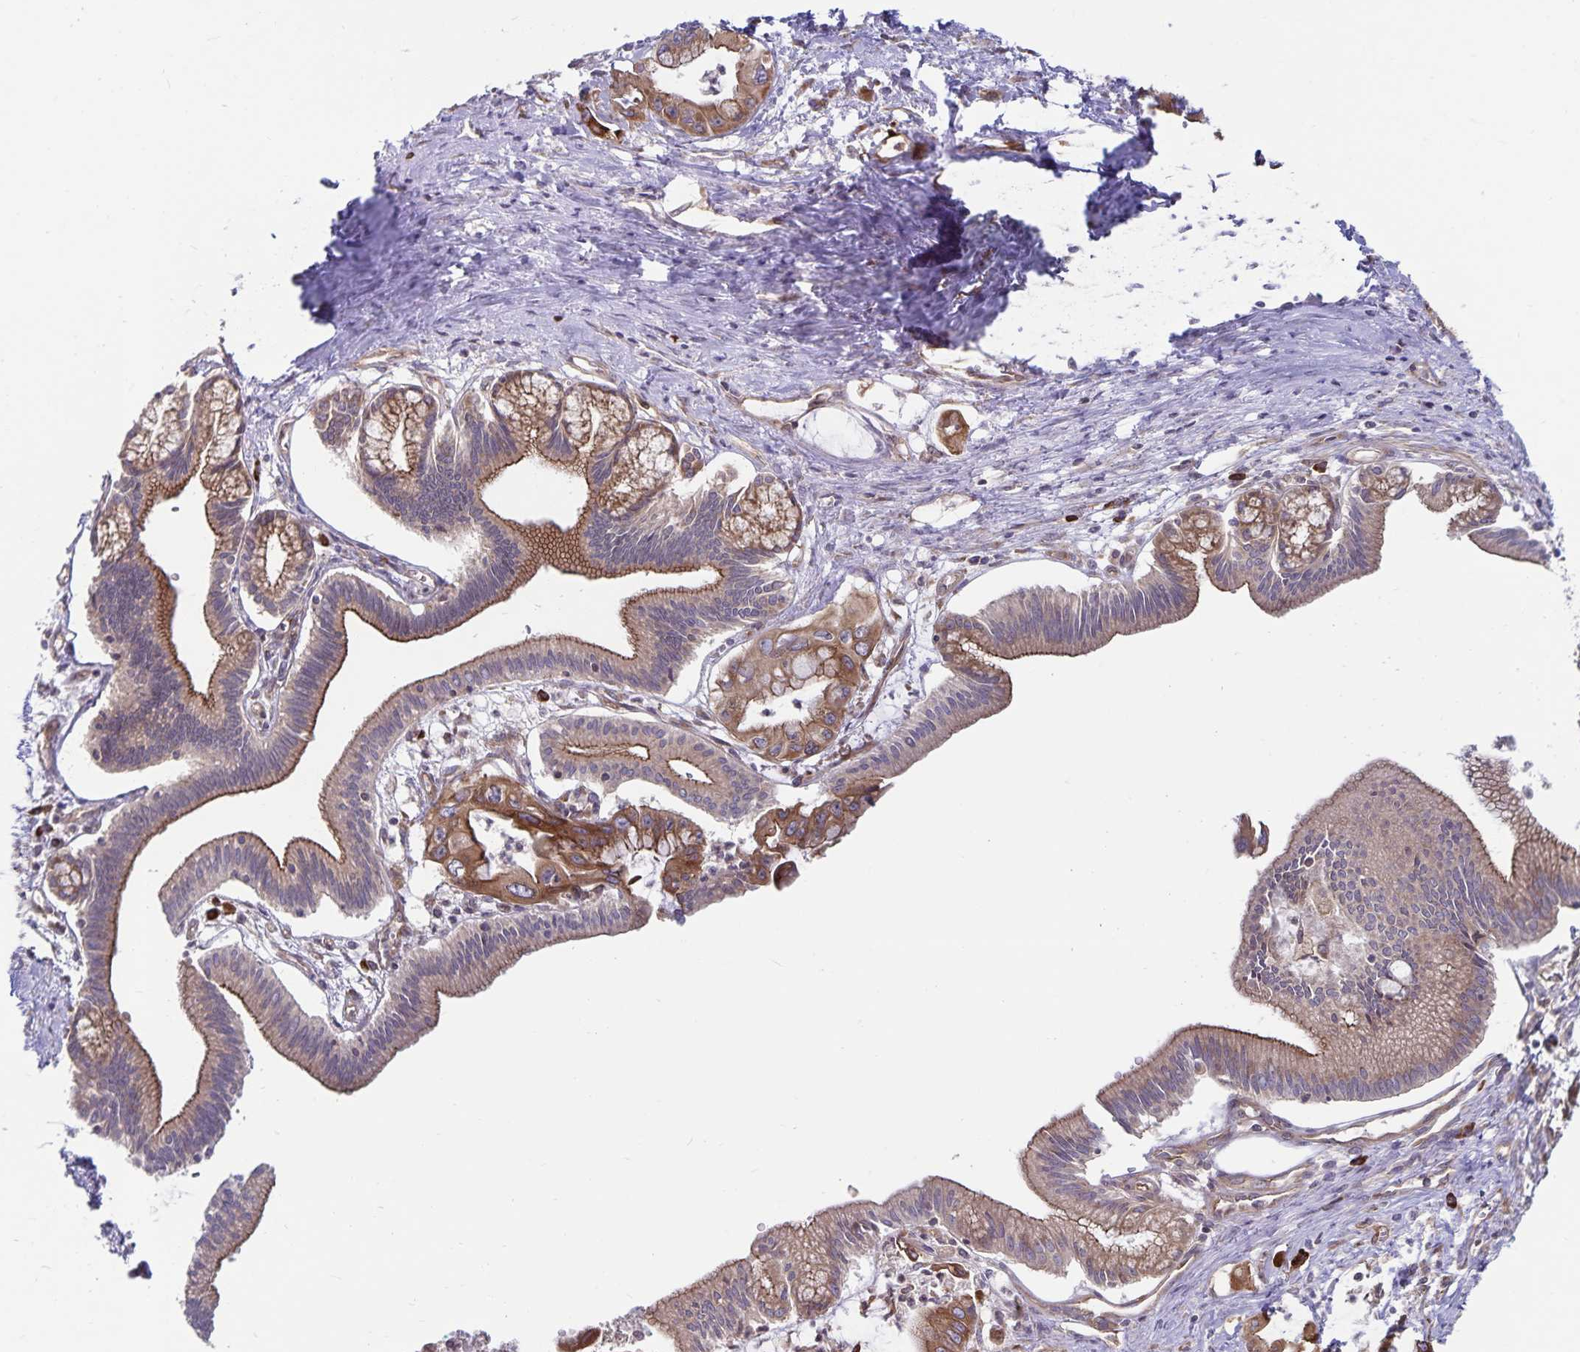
{"staining": {"intensity": "moderate", "quantity": ">75%", "location": "cytoplasmic/membranous"}, "tissue": "pancreatic cancer", "cell_type": "Tumor cells", "image_type": "cancer", "snomed": [{"axis": "morphology", "description": "Adenocarcinoma, NOS"}, {"axis": "topography", "description": "Pancreas"}], "caption": "IHC staining of pancreatic adenocarcinoma, which reveals medium levels of moderate cytoplasmic/membranous expression in approximately >75% of tumor cells indicating moderate cytoplasmic/membranous protein positivity. The staining was performed using DAB (brown) for protein detection and nuclei were counterstained in hematoxylin (blue).", "gene": "SEC62", "patient": {"sex": "male", "age": 61}}